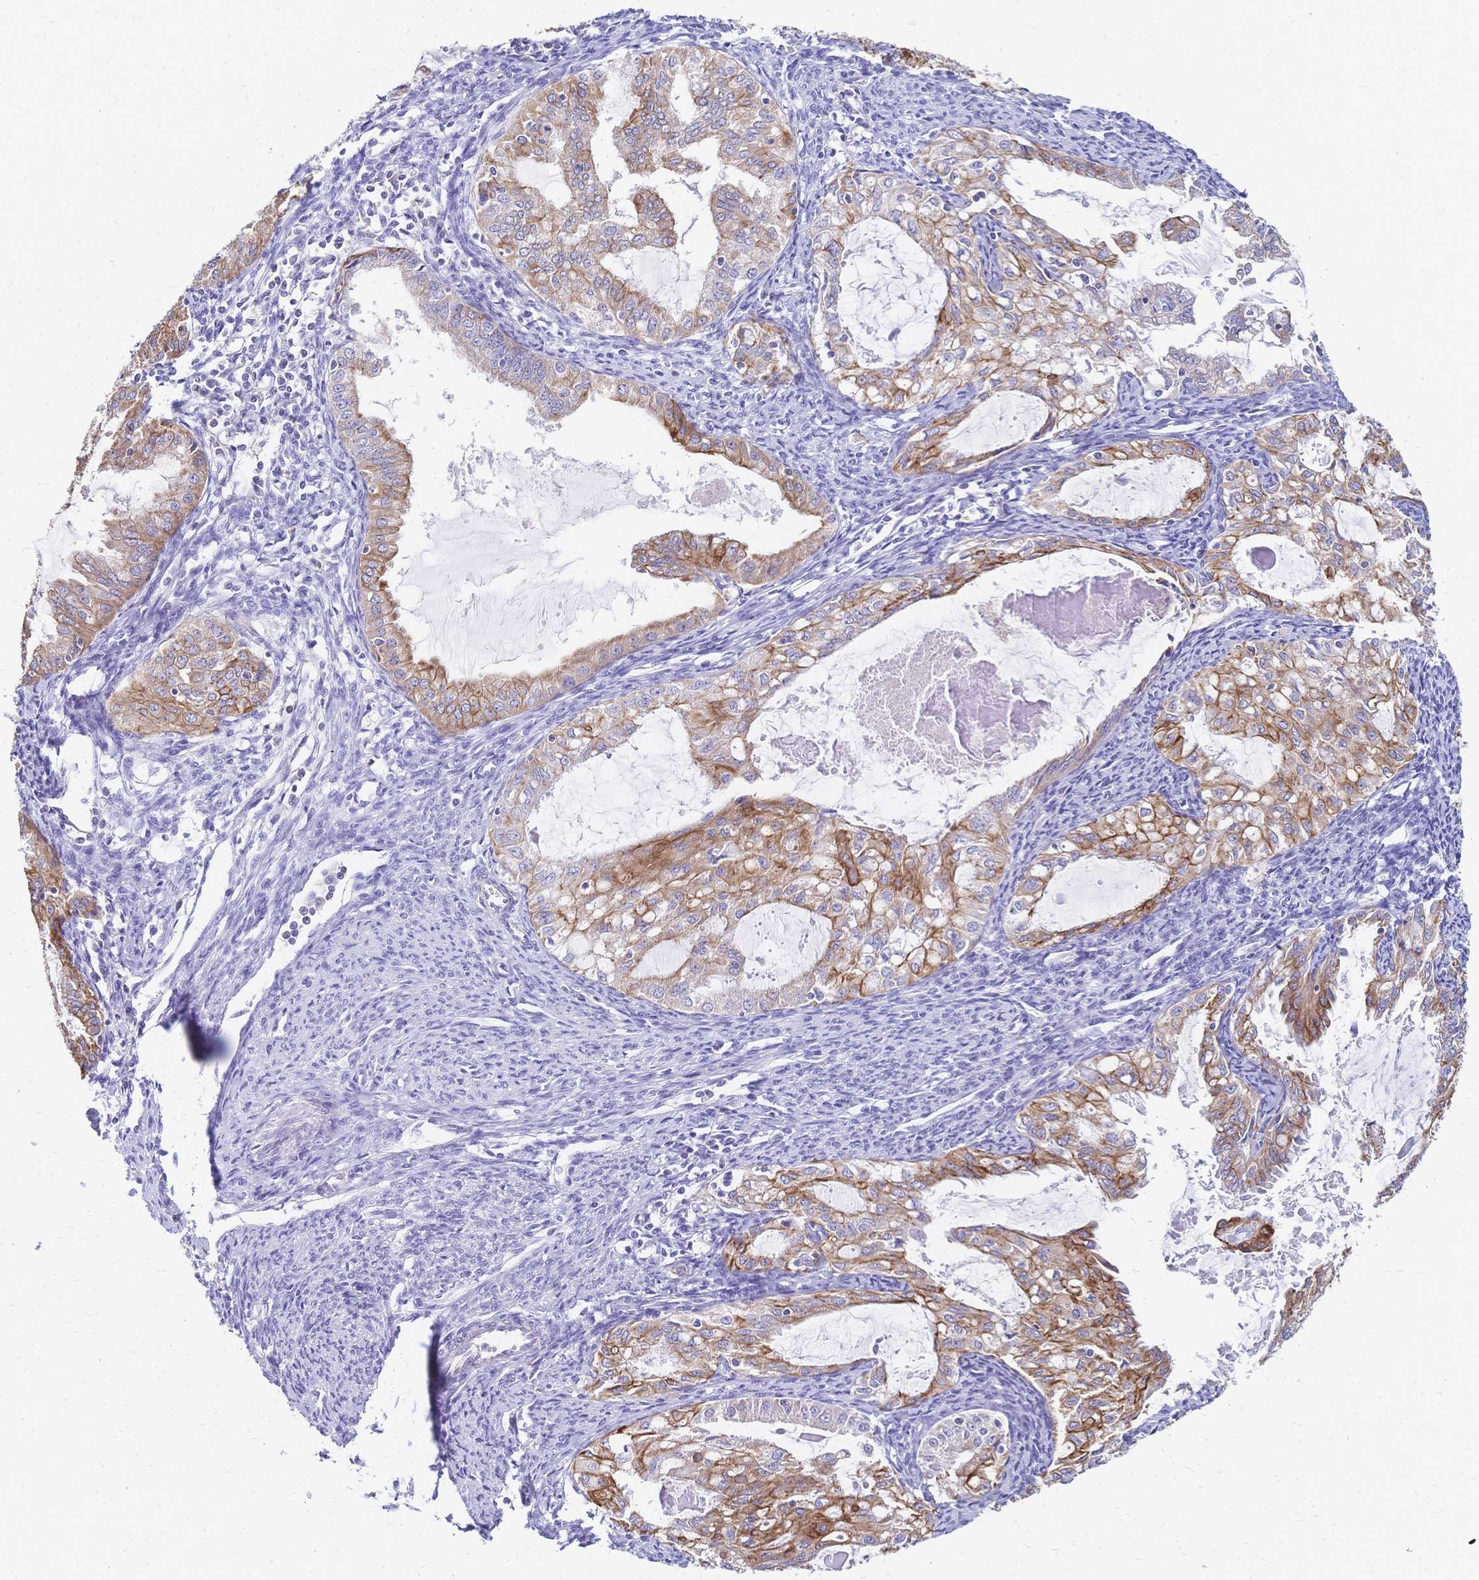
{"staining": {"intensity": "moderate", "quantity": "25%-75%", "location": "cytoplasmic/membranous"}, "tissue": "endometrial cancer", "cell_type": "Tumor cells", "image_type": "cancer", "snomed": [{"axis": "morphology", "description": "Adenocarcinoma, NOS"}, {"axis": "topography", "description": "Endometrium"}], "caption": "Immunohistochemical staining of human adenocarcinoma (endometrial) reveals medium levels of moderate cytoplasmic/membranous positivity in about 25%-75% of tumor cells.", "gene": "DTNB", "patient": {"sex": "female", "age": 70}}